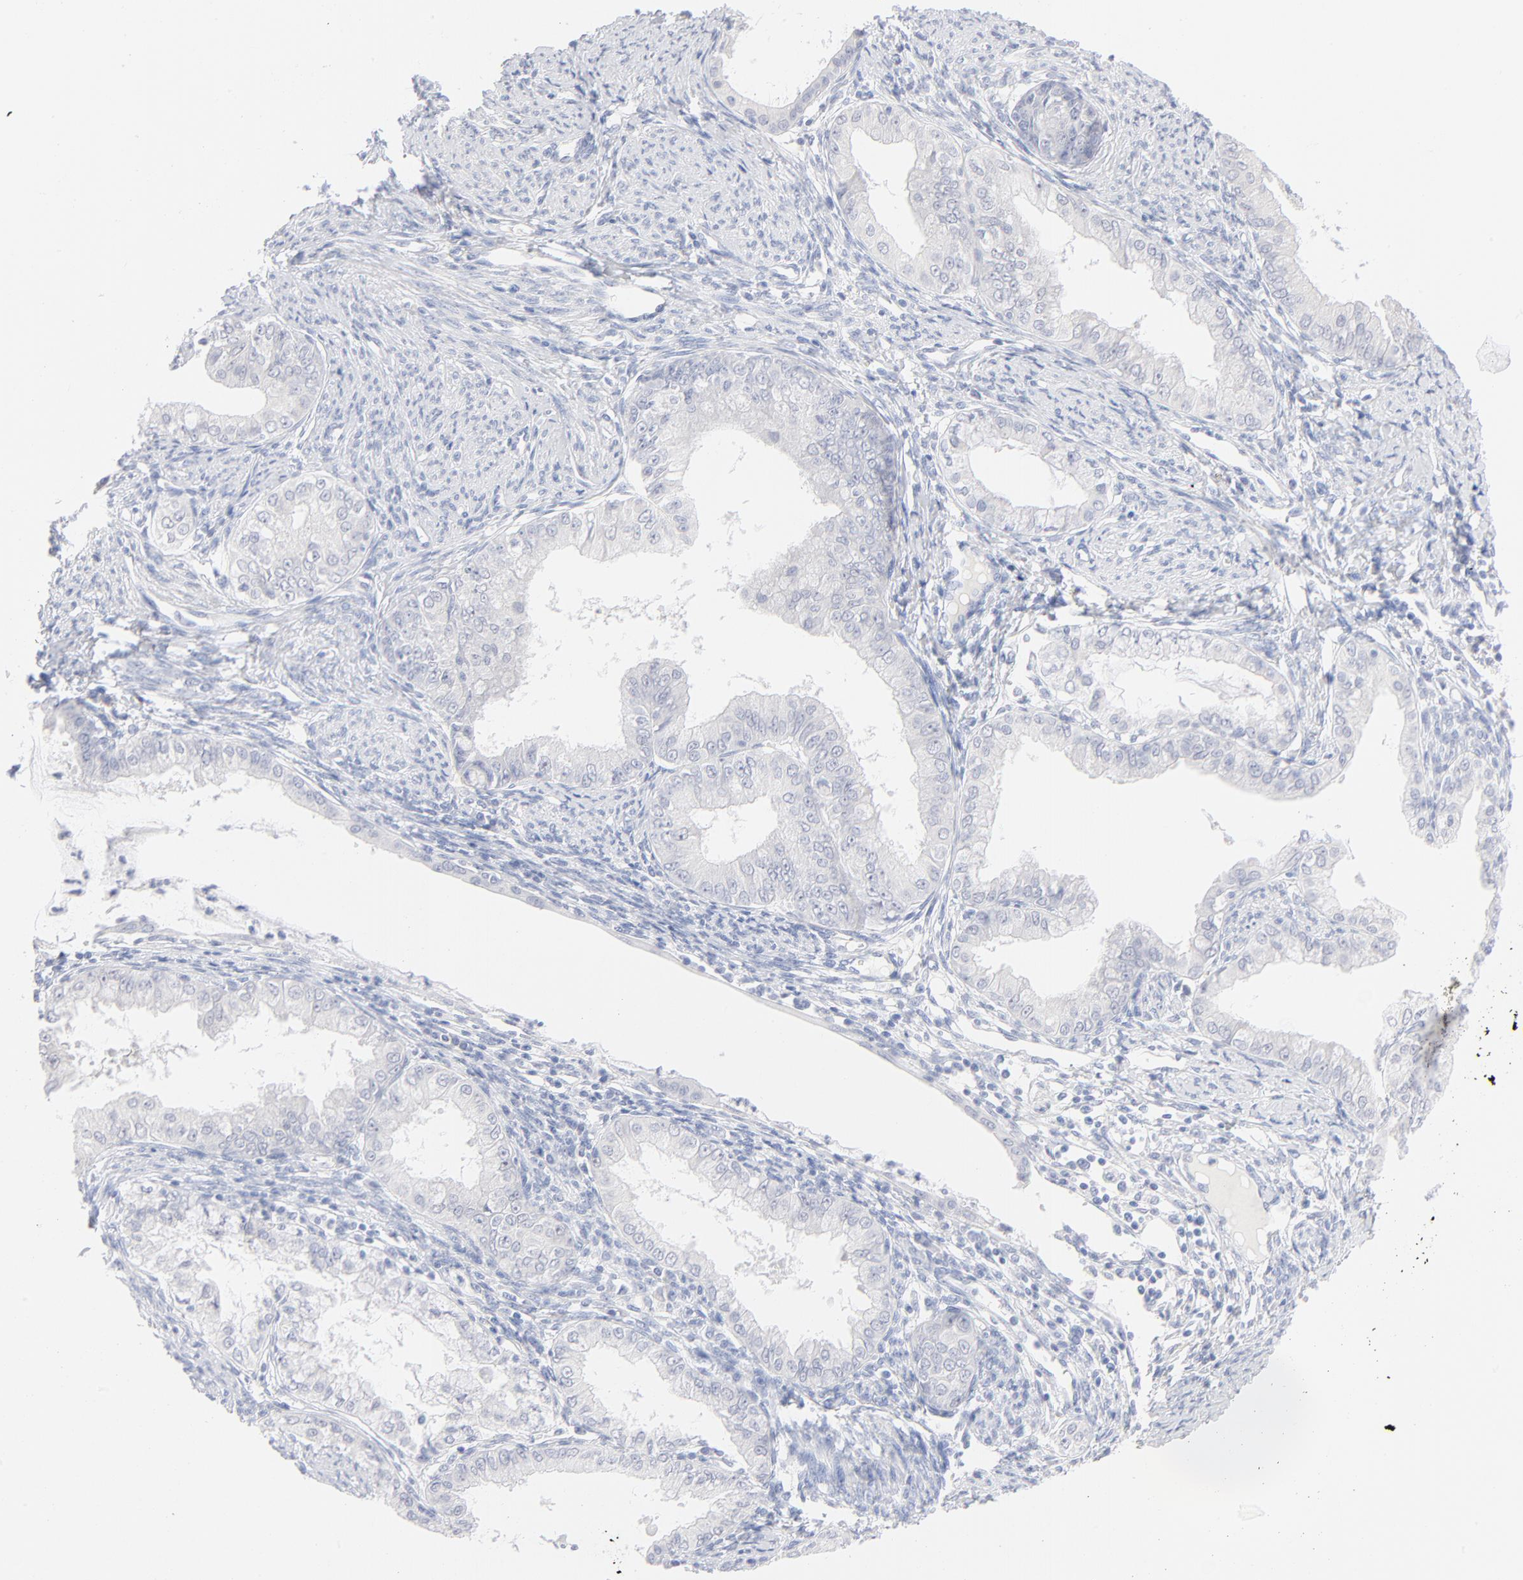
{"staining": {"intensity": "negative", "quantity": "none", "location": "none"}, "tissue": "endometrial cancer", "cell_type": "Tumor cells", "image_type": "cancer", "snomed": [{"axis": "morphology", "description": "Adenocarcinoma, NOS"}, {"axis": "topography", "description": "Endometrium"}], "caption": "The immunohistochemistry image has no significant expression in tumor cells of endometrial adenocarcinoma tissue. (Stains: DAB (3,3'-diaminobenzidine) IHC with hematoxylin counter stain, Microscopy: brightfield microscopy at high magnification).", "gene": "ONECUT1", "patient": {"sex": "female", "age": 76}}